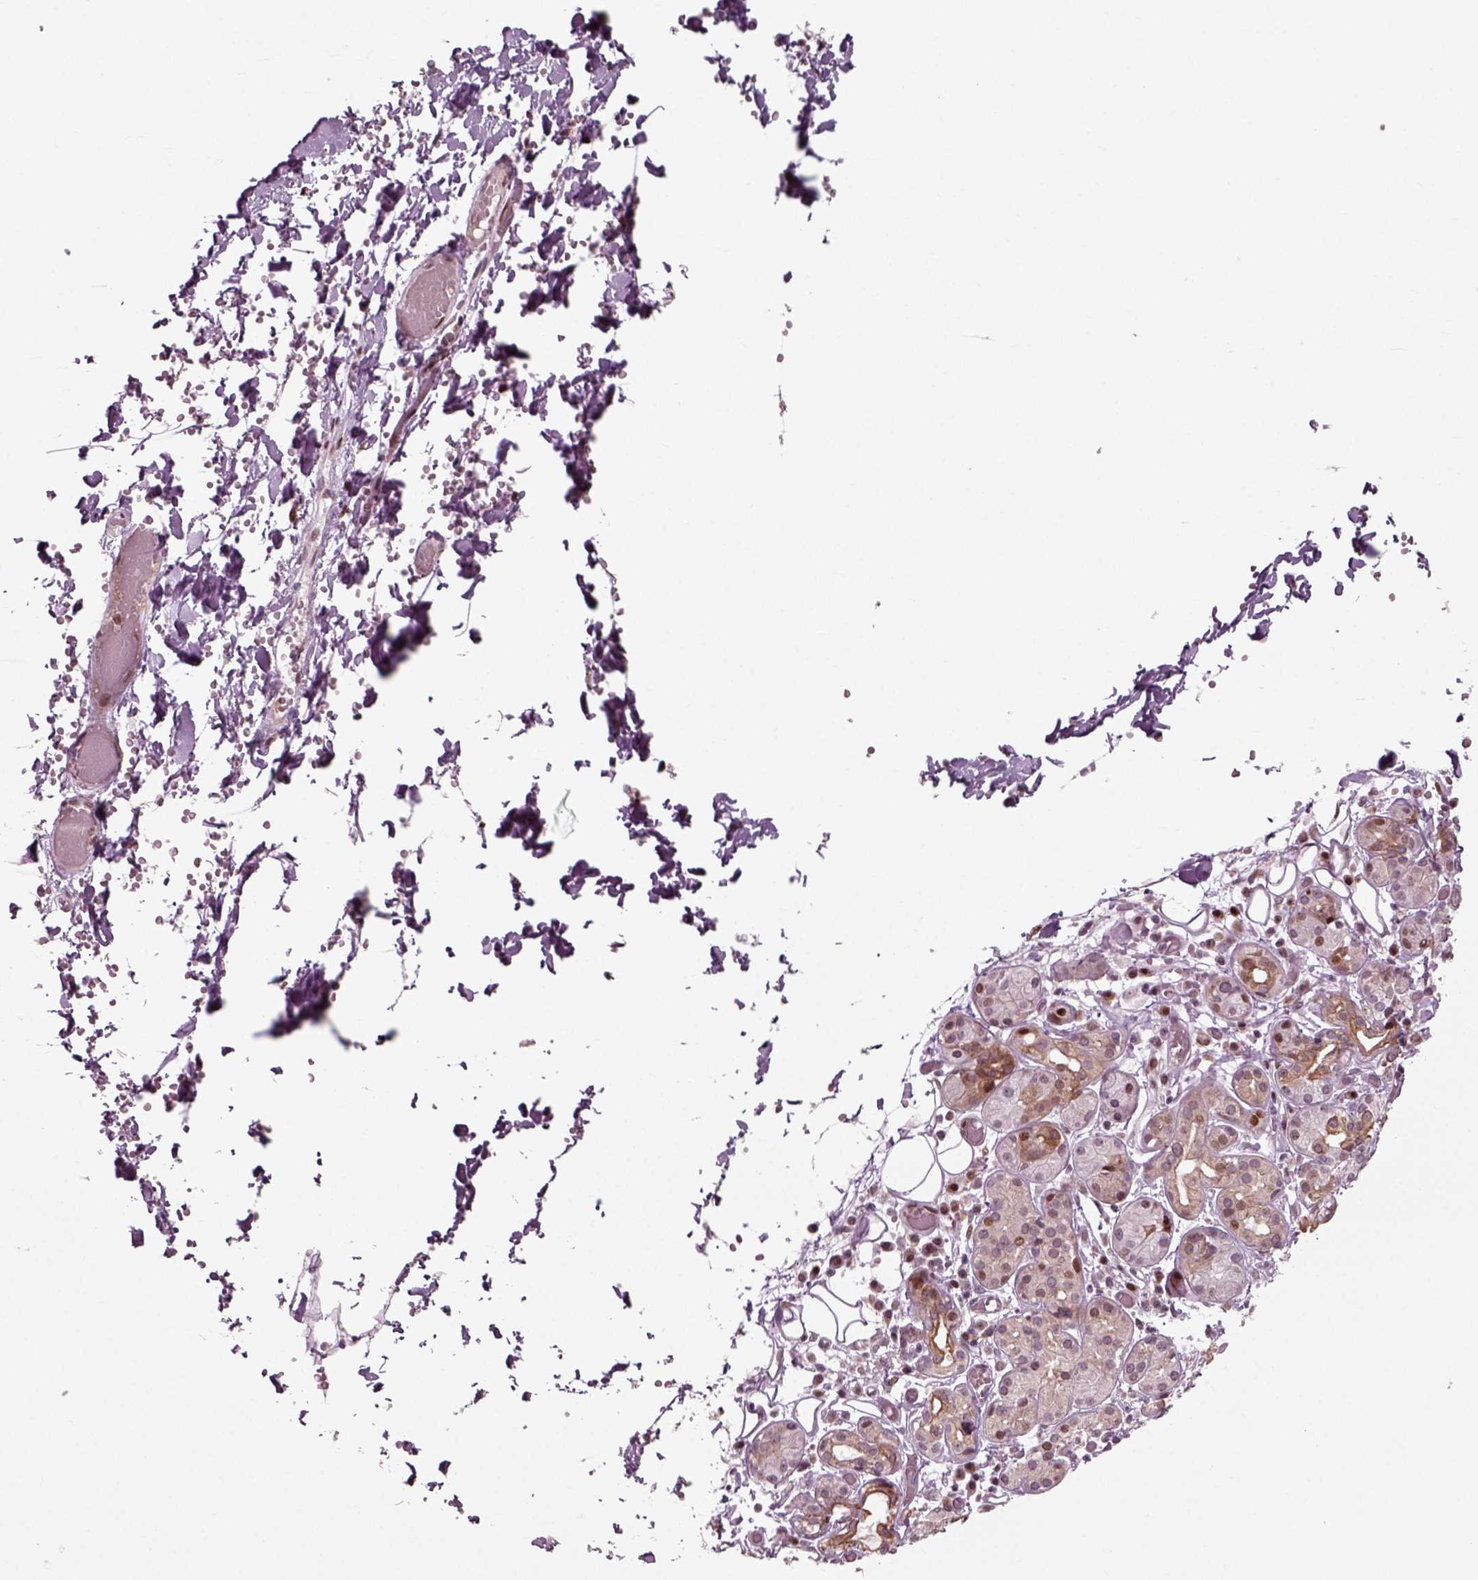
{"staining": {"intensity": "moderate", "quantity": "<25%", "location": "nuclear"}, "tissue": "salivary gland", "cell_type": "Glandular cells", "image_type": "normal", "snomed": [{"axis": "morphology", "description": "Normal tissue, NOS"}, {"axis": "topography", "description": "Salivary gland"}, {"axis": "topography", "description": "Peripheral nerve tissue"}], "caption": "Brown immunohistochemical staining in unremarkable salivary gland displays moderate nuclear expression in approximately <25% of glandular cells.", "gene": "CDC14A", "patient": {"sex": "male", "age": 71}}